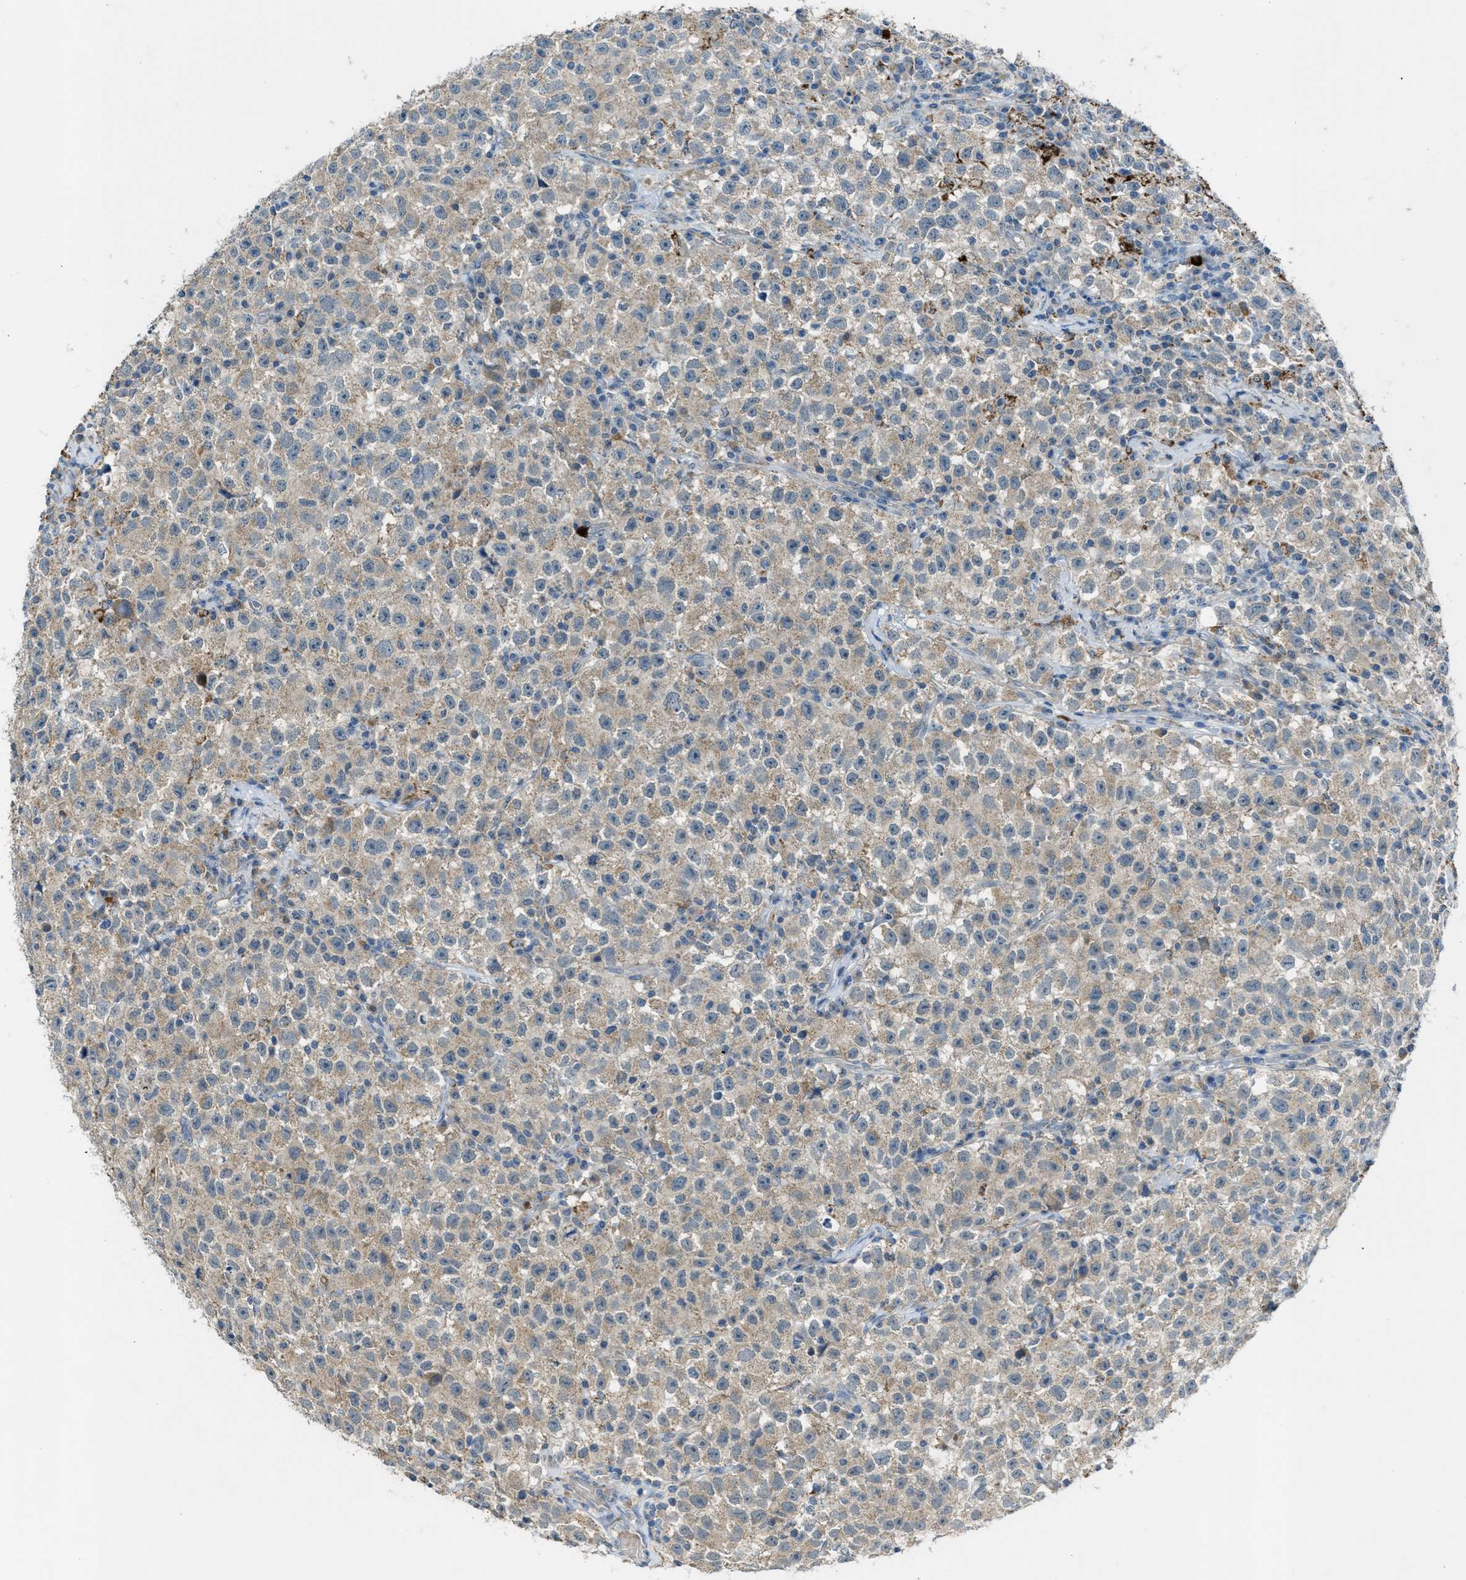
{"staining": {"intensity": "weak", "quantity": "25%-75%", "location": "cytoplasmic/membranous"}, "tissue": "testis cancer", "cell_type": "Tumor cells", "image_type": "cancer", "snomed": [{"axis": "morphology", "description": "Seminoma, NOS"}, {"axis": "topography", "description": "Testis"}], "caption": "Immunohistochemical staining of human testis cancer (seminoma) demonstrates weak cytoplasmic/membranous protein positivity in about 25%-75% of tumor cells. (Stains: DAB in brown, nuclei in blue, Microscopy: brightfield microscopy at high magnification).", "gene": "CDON", "patient": {"sex": "male", "age": 22}}